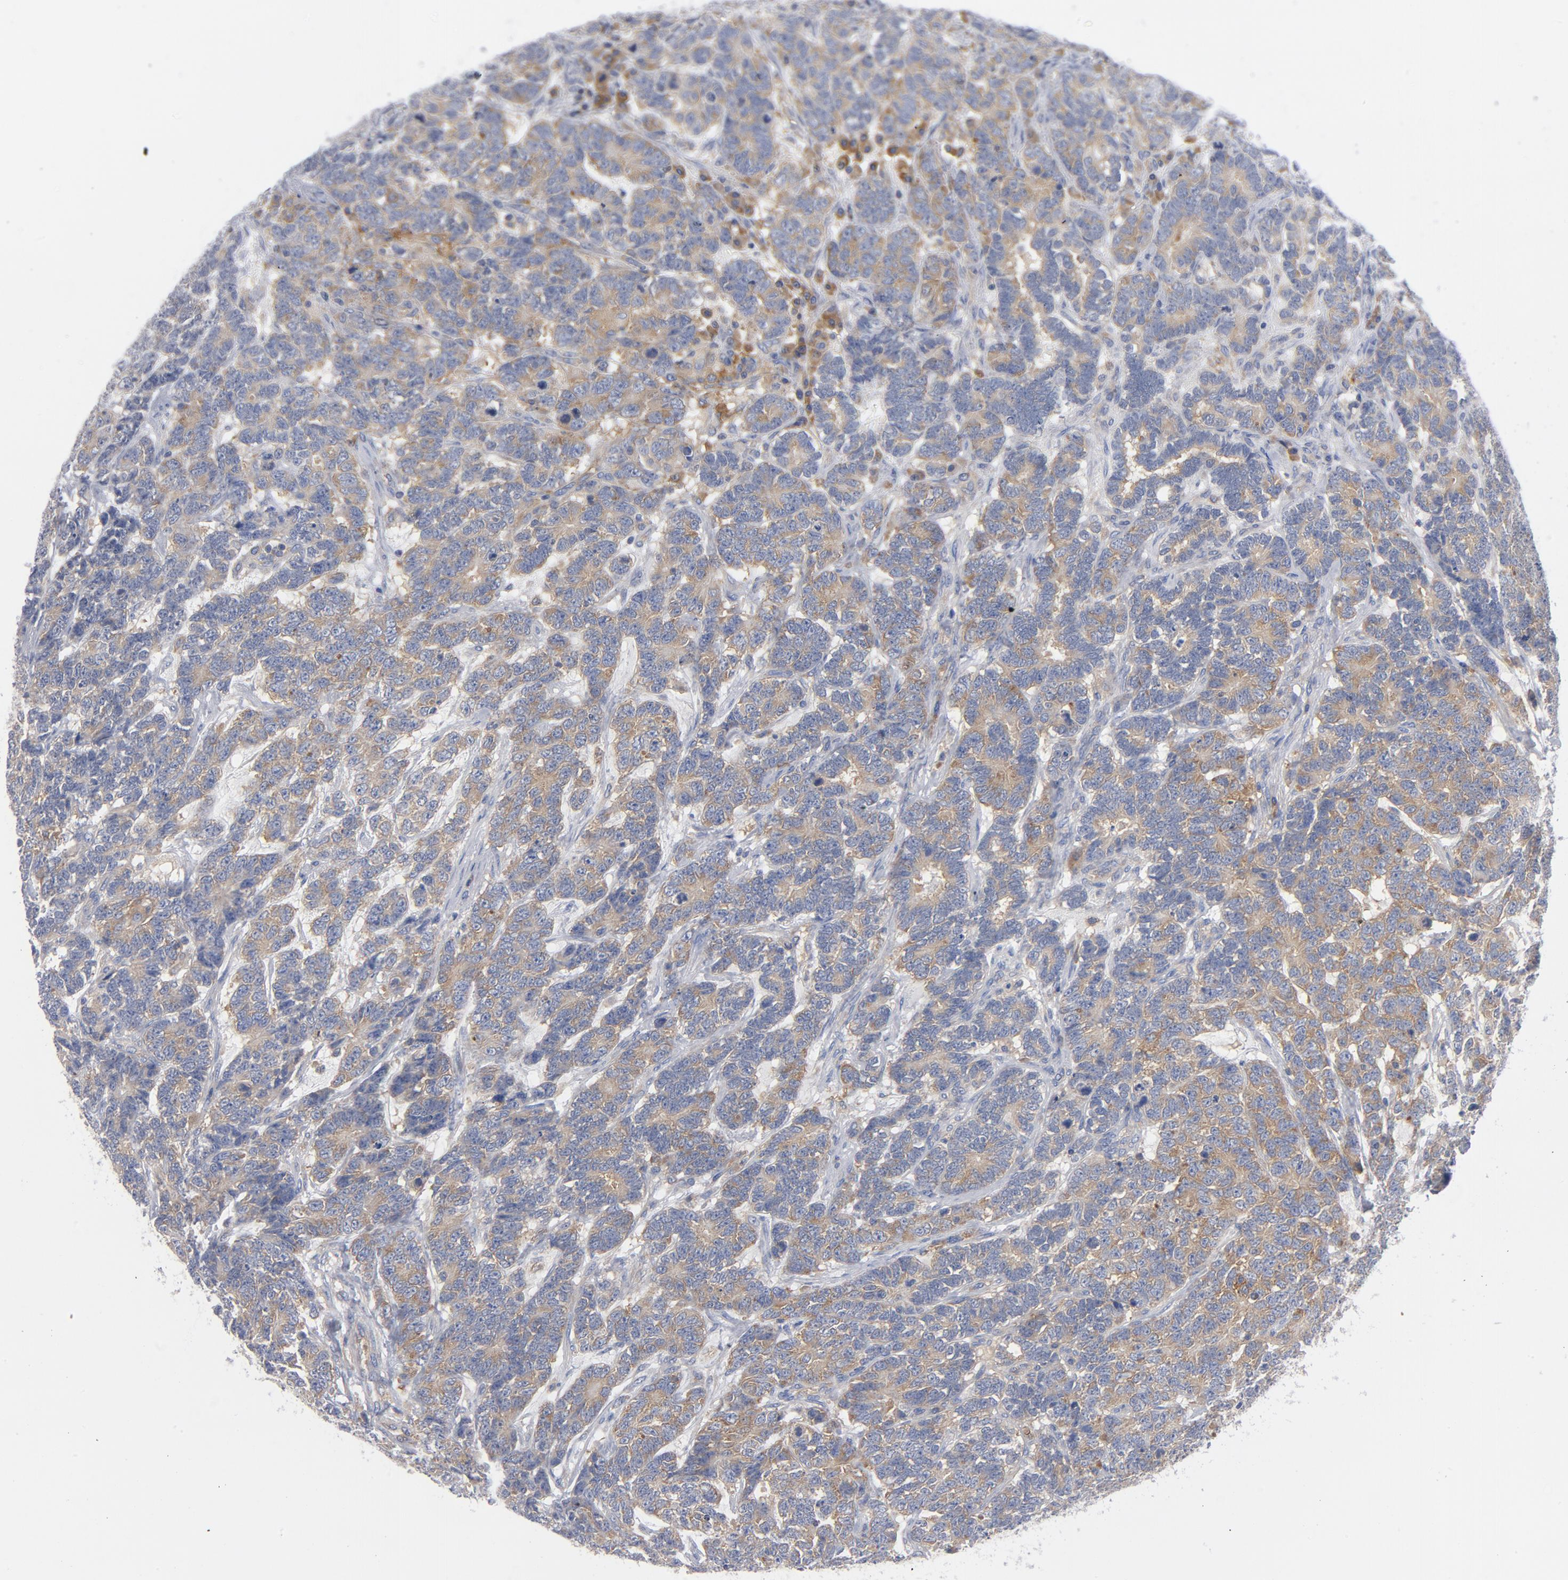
{"staining": {"intensity": "moderate", "quantity": "25%-75%", "location": "cytoplasmic/membranous"}, "tissue": "testis cancer", "cell_type": "Tumor cells", "image_type": "cancer", "snomed": [{"axis": "morphology", "description": "Carcinoma, Embryonal, NOS"}, {"axis": "topography", "description": "Testis"}], "caption": "Tumor cells exhibit moderate cytoplasmic/membranous expression in about 25%-75% of cells in testis cancer. (DAB = brown stain, brightfield microscopy at high magnification).", "gene": "CD86", "patient": {"sex": "male", "age": 26}}